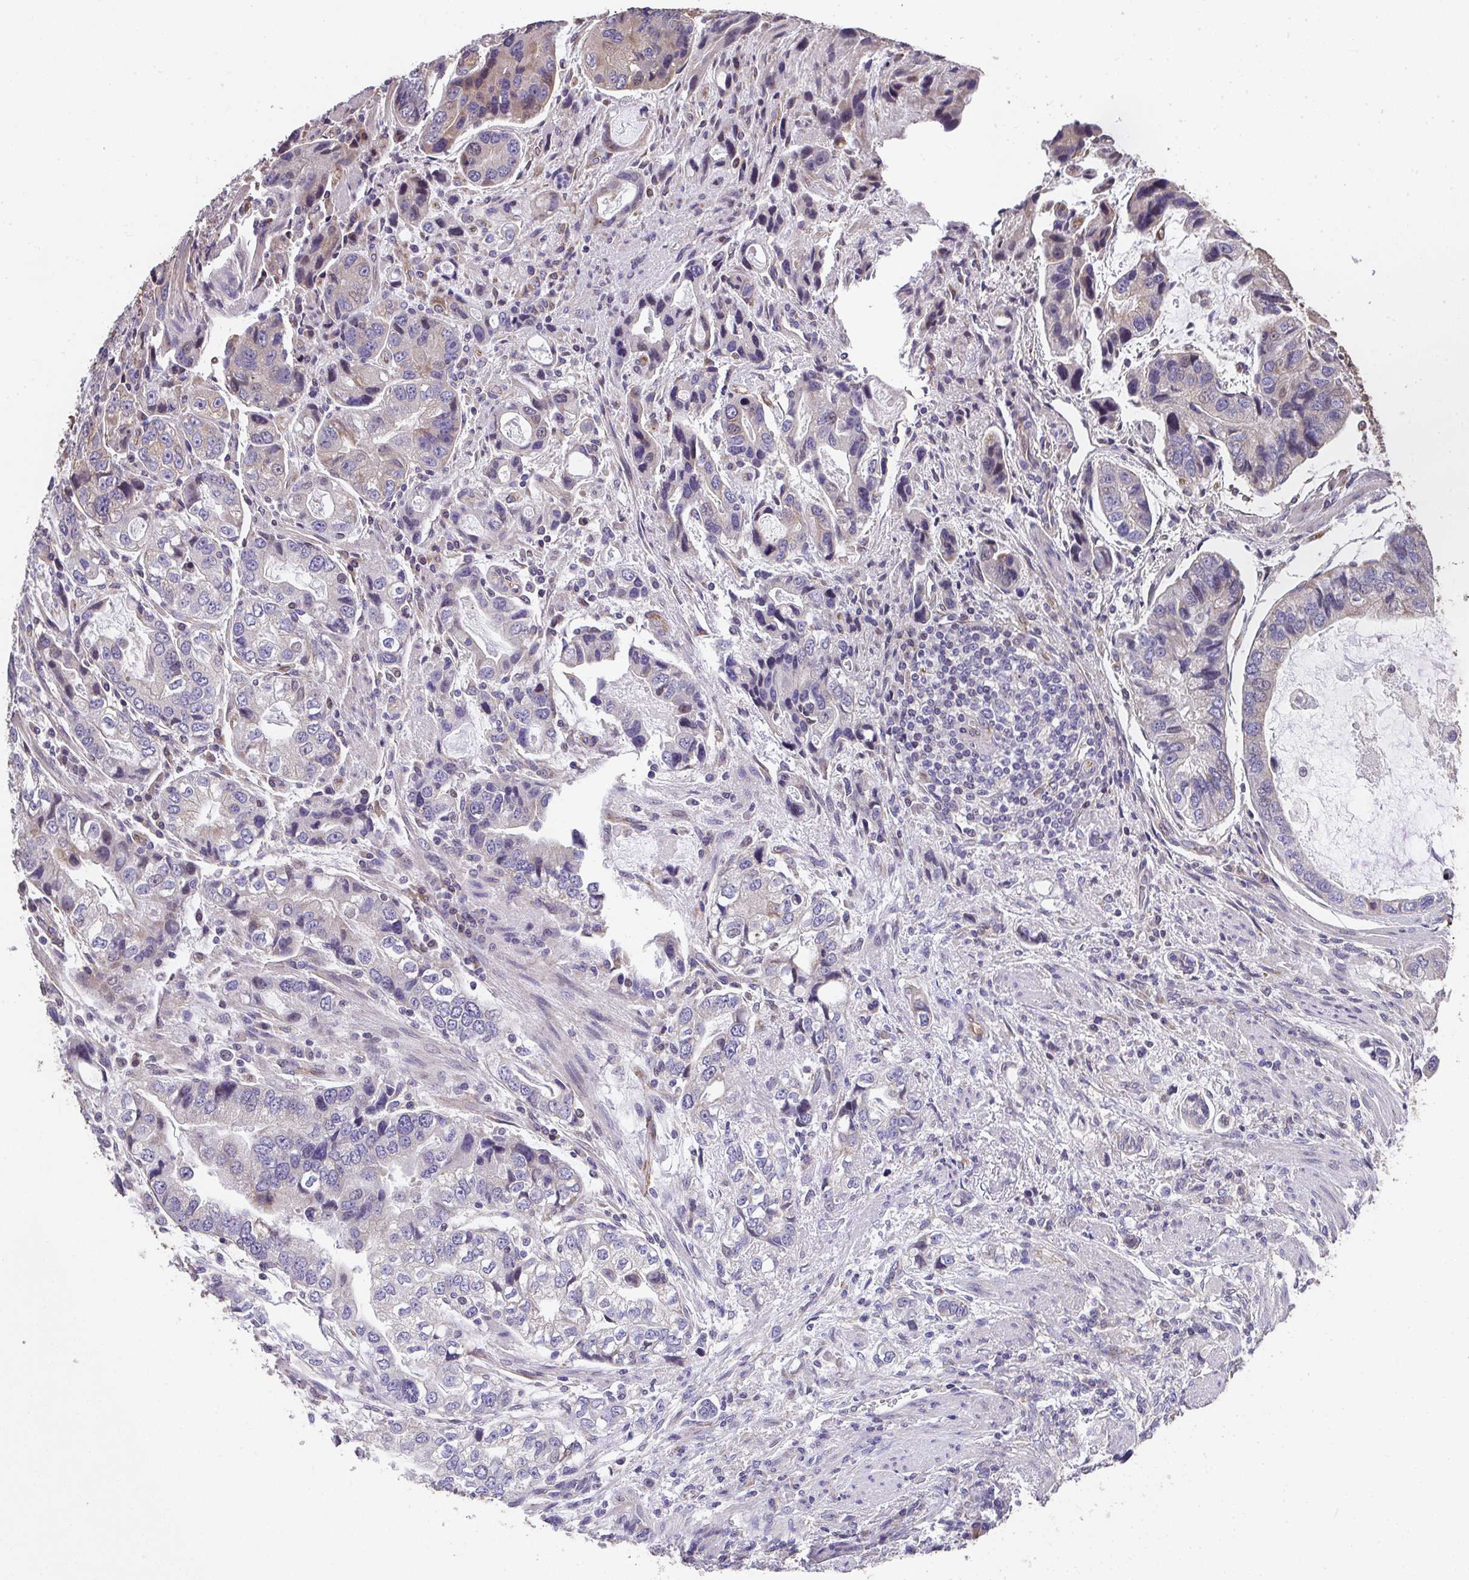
{"staining": {"intensity": "negative", "quantity": "none", "location": "none"}, "tissue": "stomach cancer", "cell_type": "Tumor cells", "image_type": "cancer", "snomed": [{"axis": "morphology", "description": "Adenocarcinoma, NOS"}, {"axis": "topography", "description": "Stomach, lower"}], "caption": "A histopathology image of human adenocarcinoma (stomach) is negative for staining in tumor cells.", "gene": "RUNDC3B", "patient": {"sex": "female", "age": 93}}